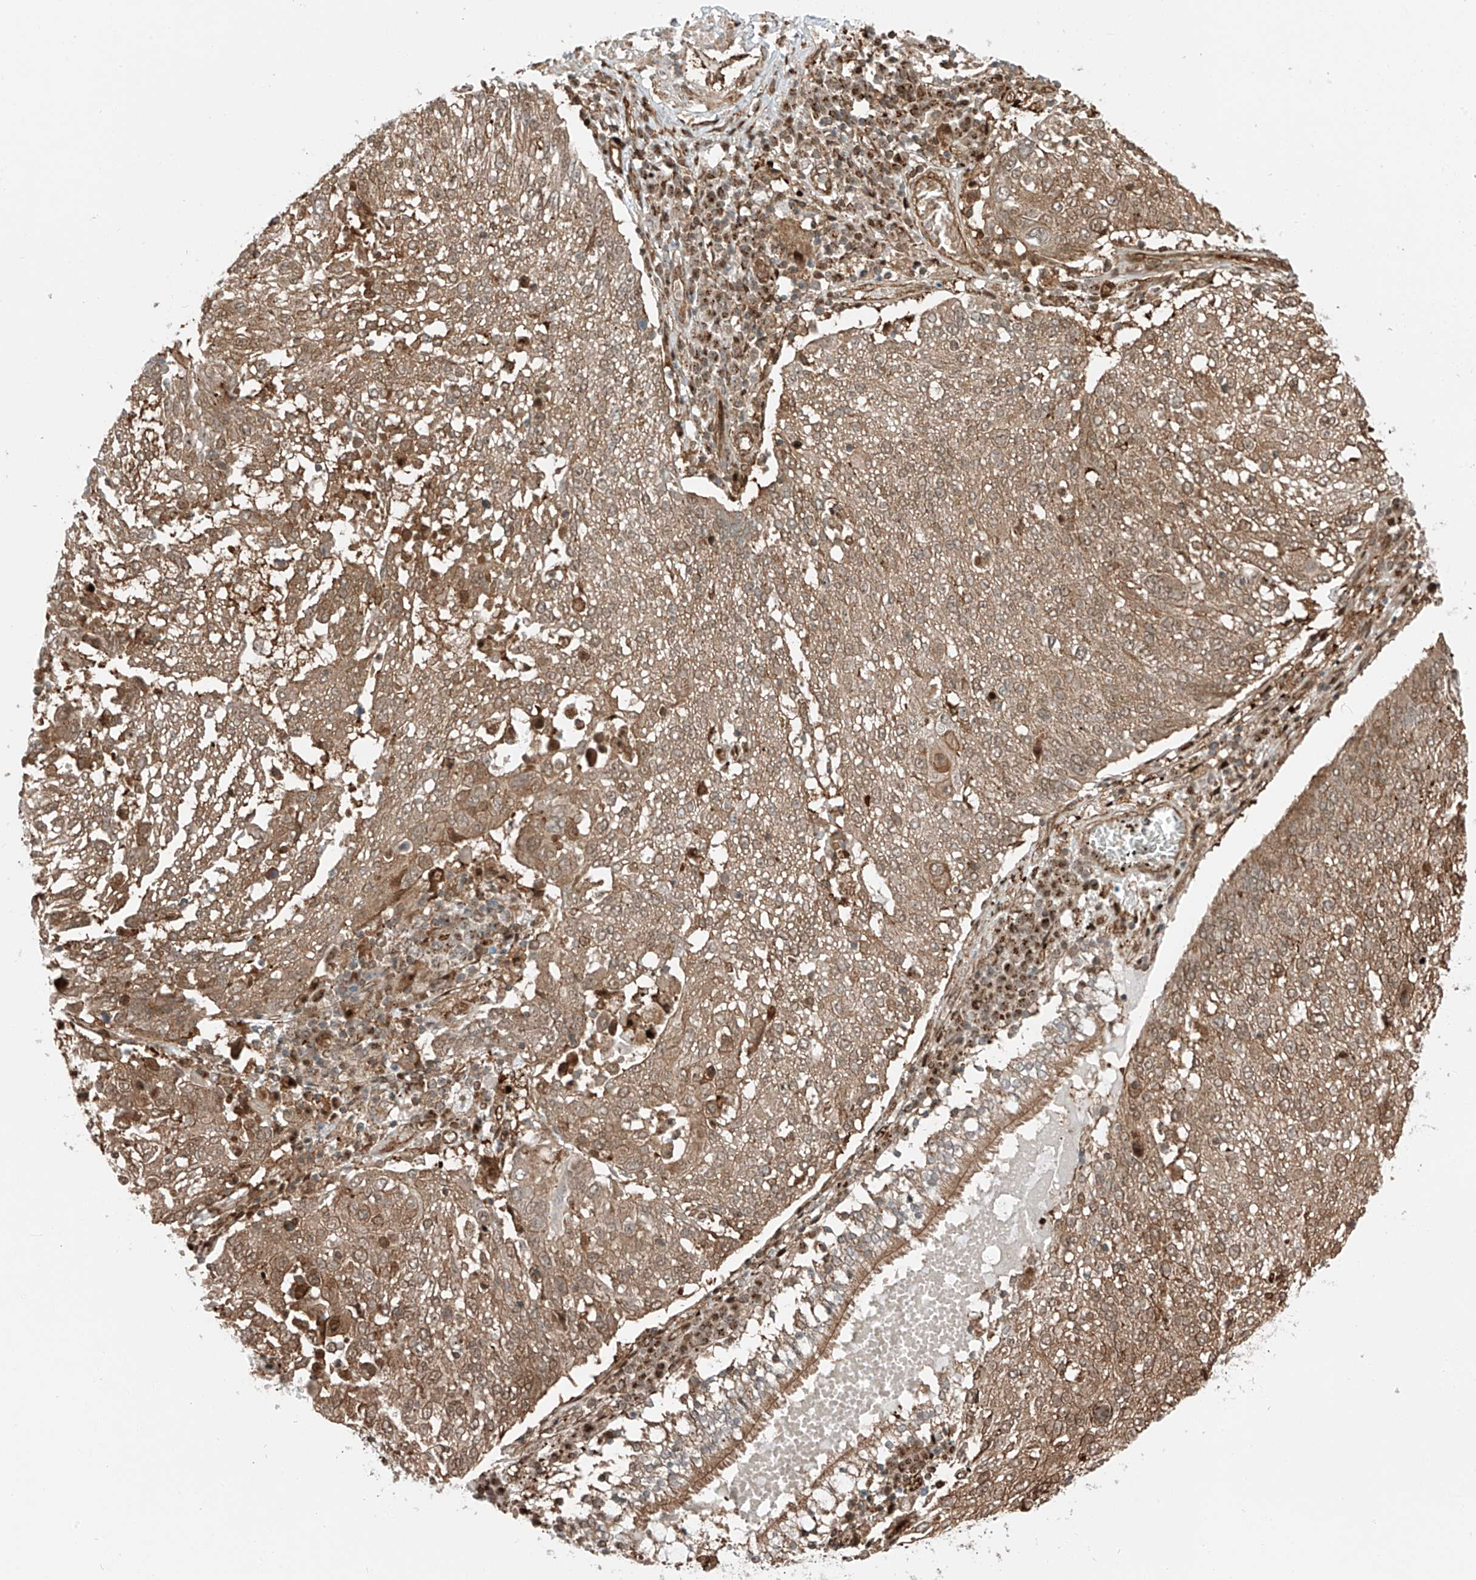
{"staining": {"intensity": "moderate", "quantity": ">75%", "location": "cytoplasmic/membranous,nuclear"}, "tissue": "lung cancer", "cell_type": "Tumor cells", "image_type": "cancer", "snomed": [{"axis": "morphology", "description": "Squamous cell carcinoma, NOS"}, {"axis": "topography", "description": "Lung"}], "caption": "Immunohistochemical staining of human lung cancer displays medium levels of moderate cytoplasmic/membranous and nuclear staining in approximately >75% of tumor cells.", "gene": "USP48", "patient": {"sex": "male", "age": 65}}